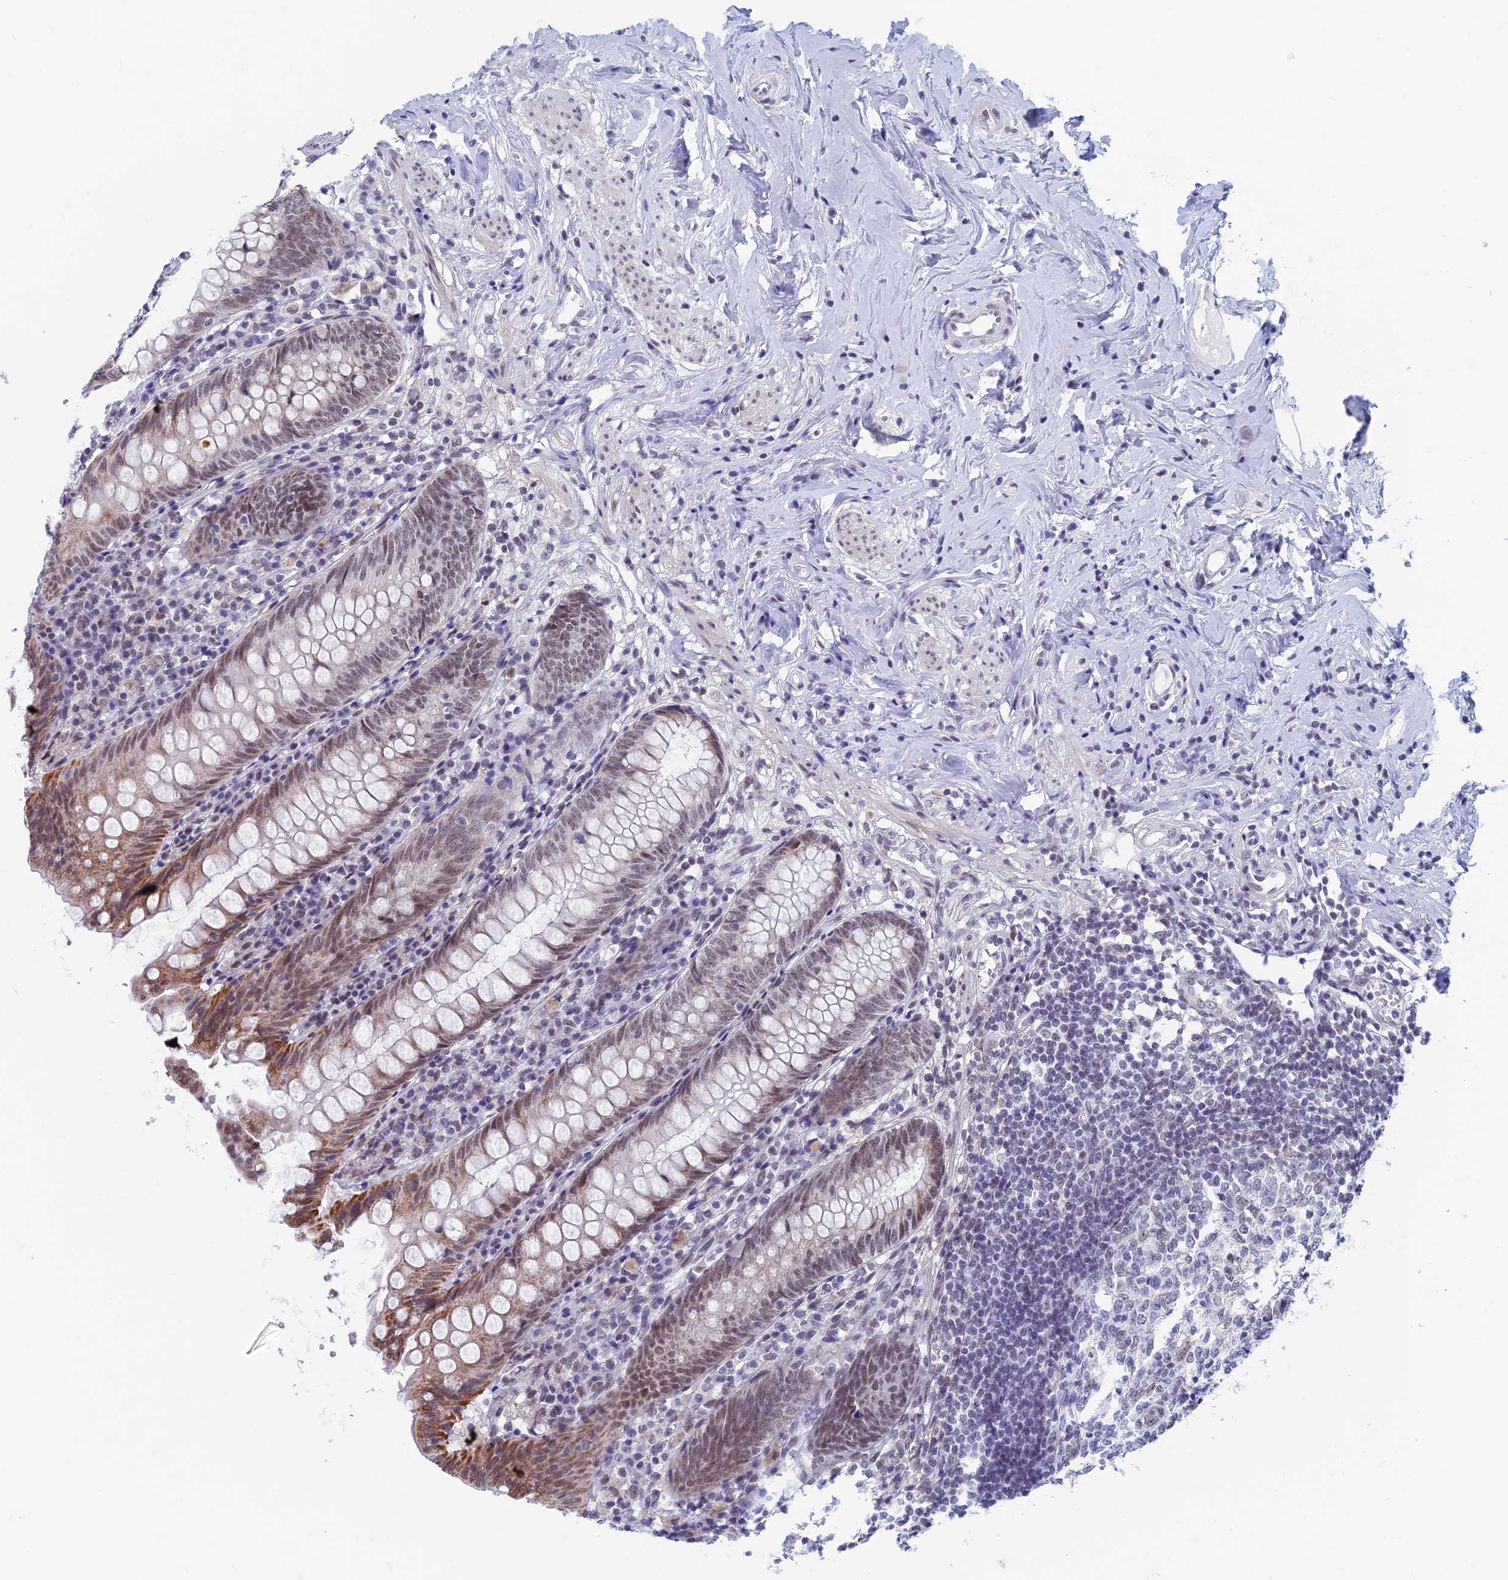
{"staining": {"intensity": "moderate", "quantity": "25%-75%", "location": "cytoplasmic/membranous,nuclear"}, "tissue": "appendix", "cell_type": "Glandular cells", "image_type": "normal", "snomed": [{"axis": "morphology", "description": "Normal tissue, NOS"}, {"axis": "topography", "description": "Appendix"}], "caption": "High-magnification brightfield microscopy of unremarkable appendix stained with DAB (brown) and counterstained with hematoxylin (blue). glandular cells exhibit moderate cytoplasmic/membranous,nuclear positivity is seen in about25%-75% of cells. The staining was performed using DAB to visualize the protein expression in brown, while the nuclei were stained in blue with hematoxylin (Magnification: 20x).", "gene": "ASH2L", "patient": {"sex": "female", "age": 54}}